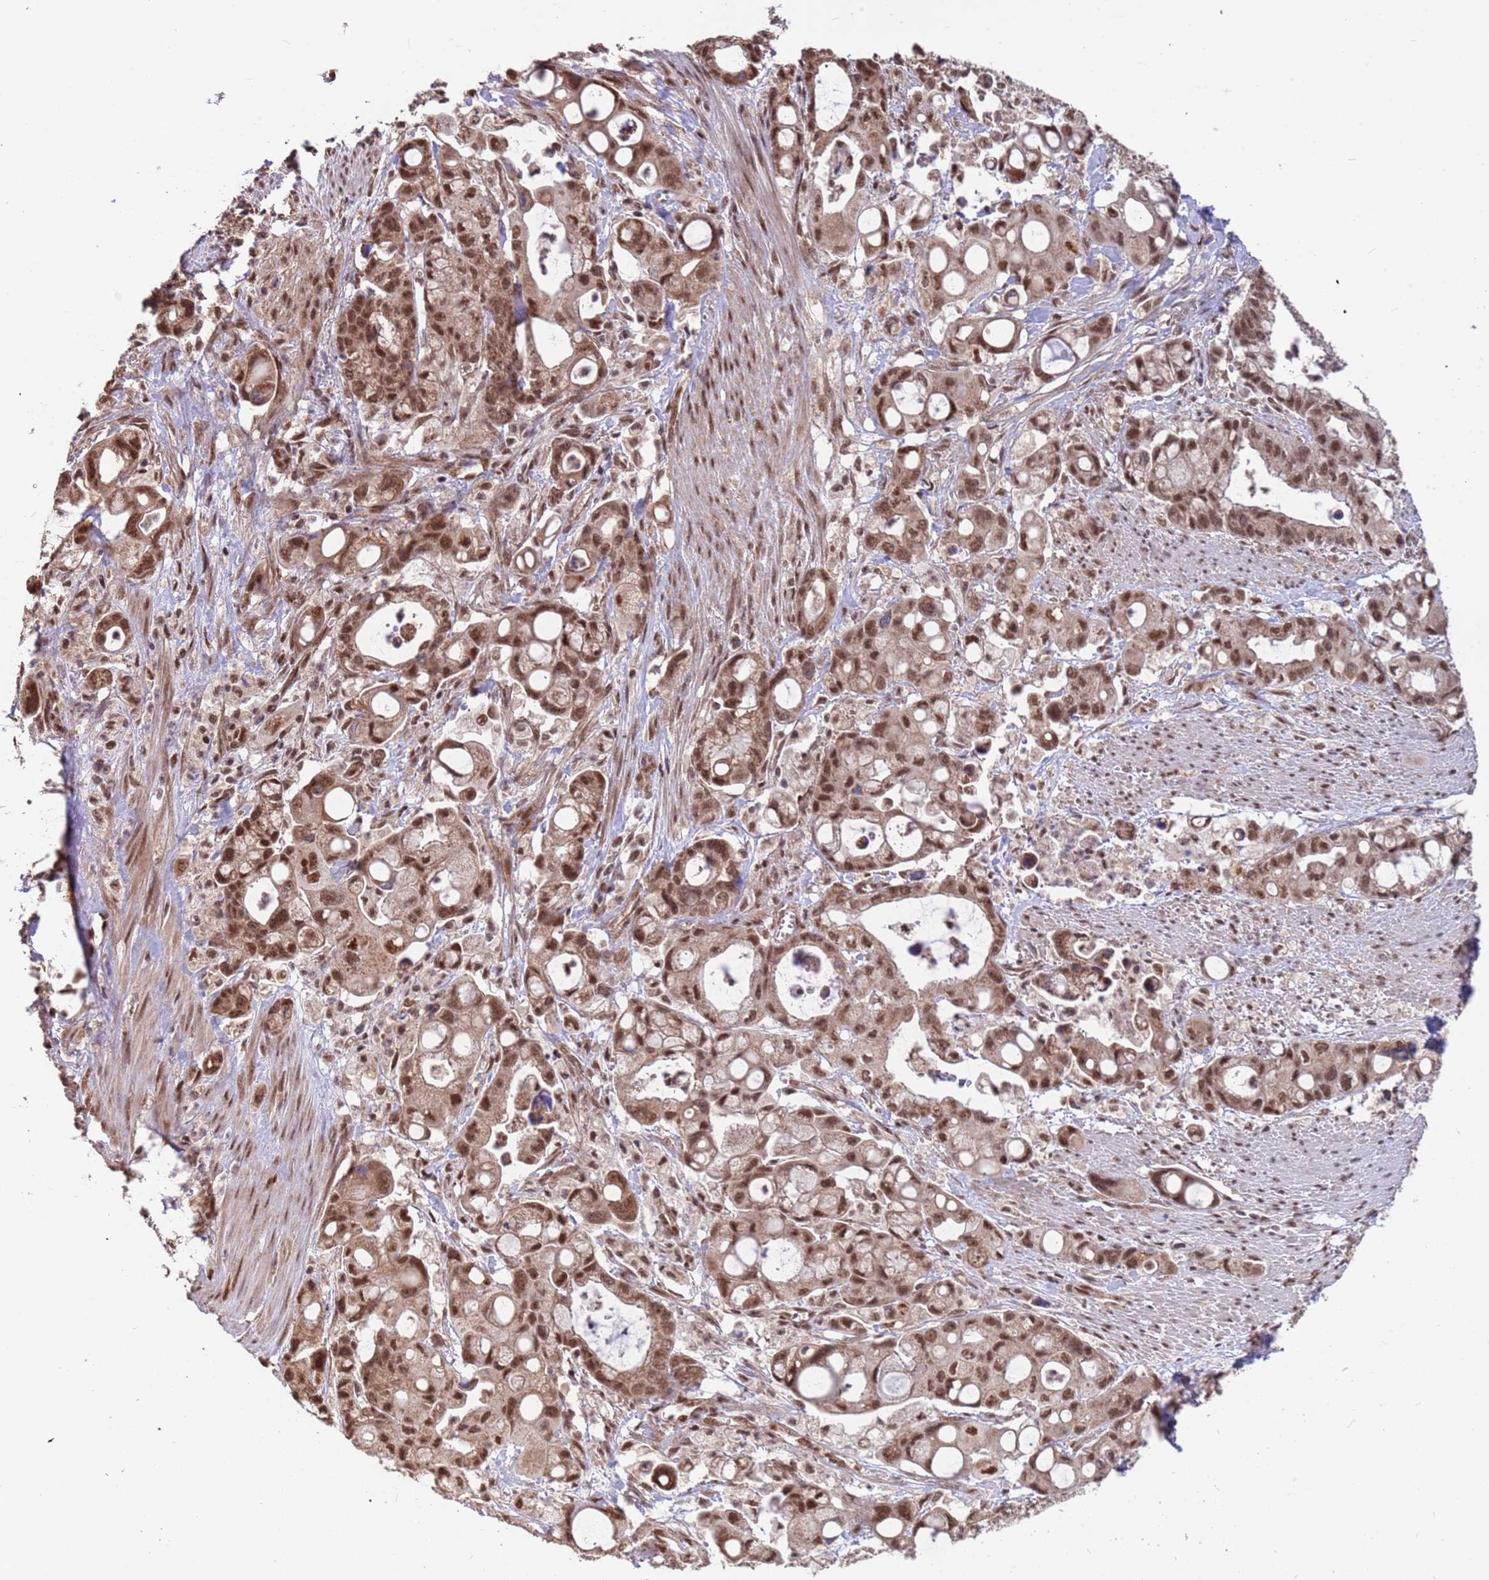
{"staining": {"intensity": "moderate", "quantity": ">75%", "location": "cytoplasmic/membranous,nuclear"}, "tissue": "pancreatic cancer", "cell_type": "Tumor cells", "image_type": "cancer", "snomed": [{"axis": "morphology", "description": "Adenocarcinoma, NOS"}, {"axis": "topography", "description": "Pancreas"}], "caption": "This image reveals immunohistochemistry staining of adenocarcinoma (pancreatic), with medium moderate cytoplasmic/membranous and nuclear staining in about >75% of tumor cells.", "gene": "DENND2B", "patient": {"sex": "male", "age": 68}}